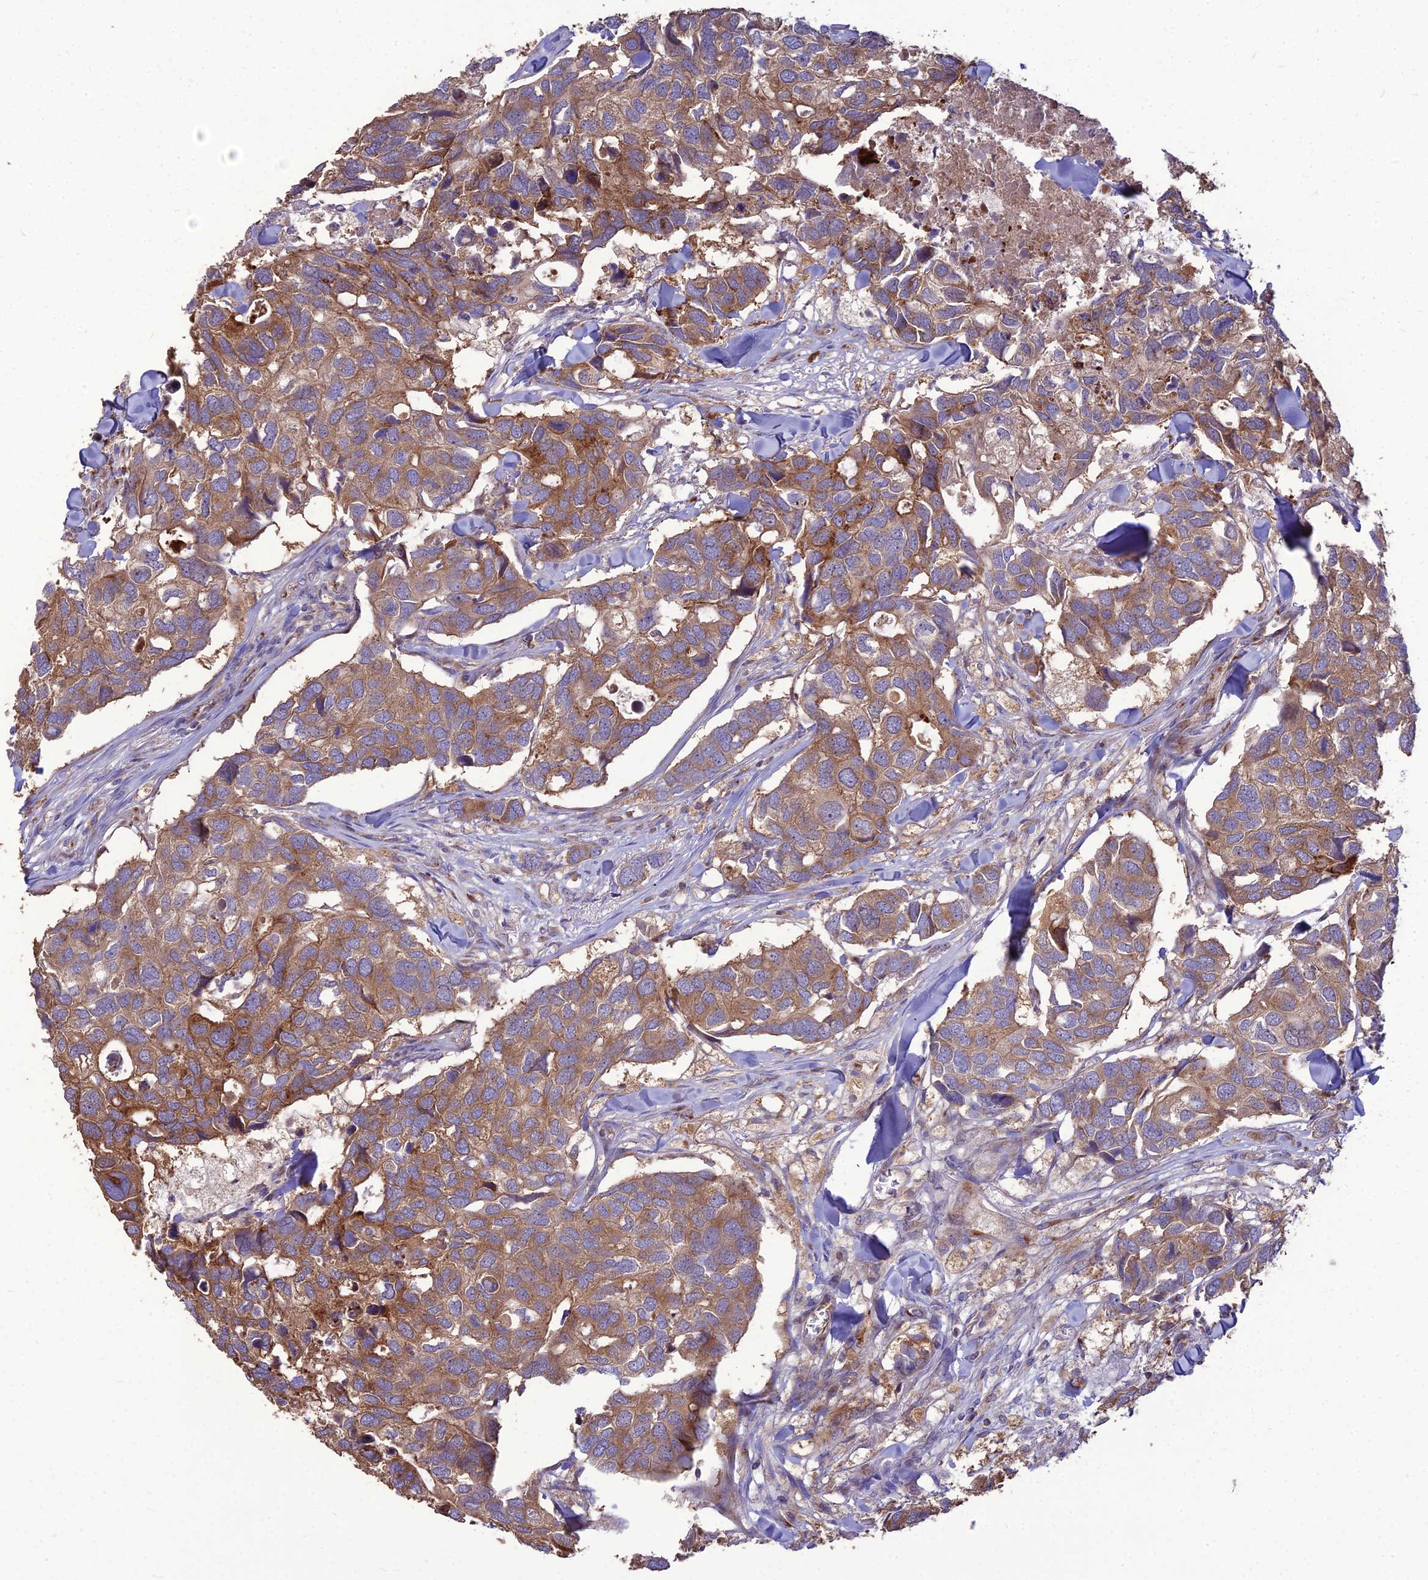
{"staining": {"intensity": "moderate", "quantity": ">75%", "location": "cytoplasmic/membranous"}, "tissue": "breast cancer", "cell_type": "Tumor cells", "image_type": "cancer", "snomed": [{"axis": "morphology", "description": "Duct carcinoma"}, {"axis": "topography", "description": "Breast"}], "caption": "Protein staining exhibits moderate cytoplasmic/membranous expression in about >75% of tumor cells in breast infiltrating ductal carcinoma.", "gene": "SPRYD7", "patient": {"sex": "female", "age": 83}}